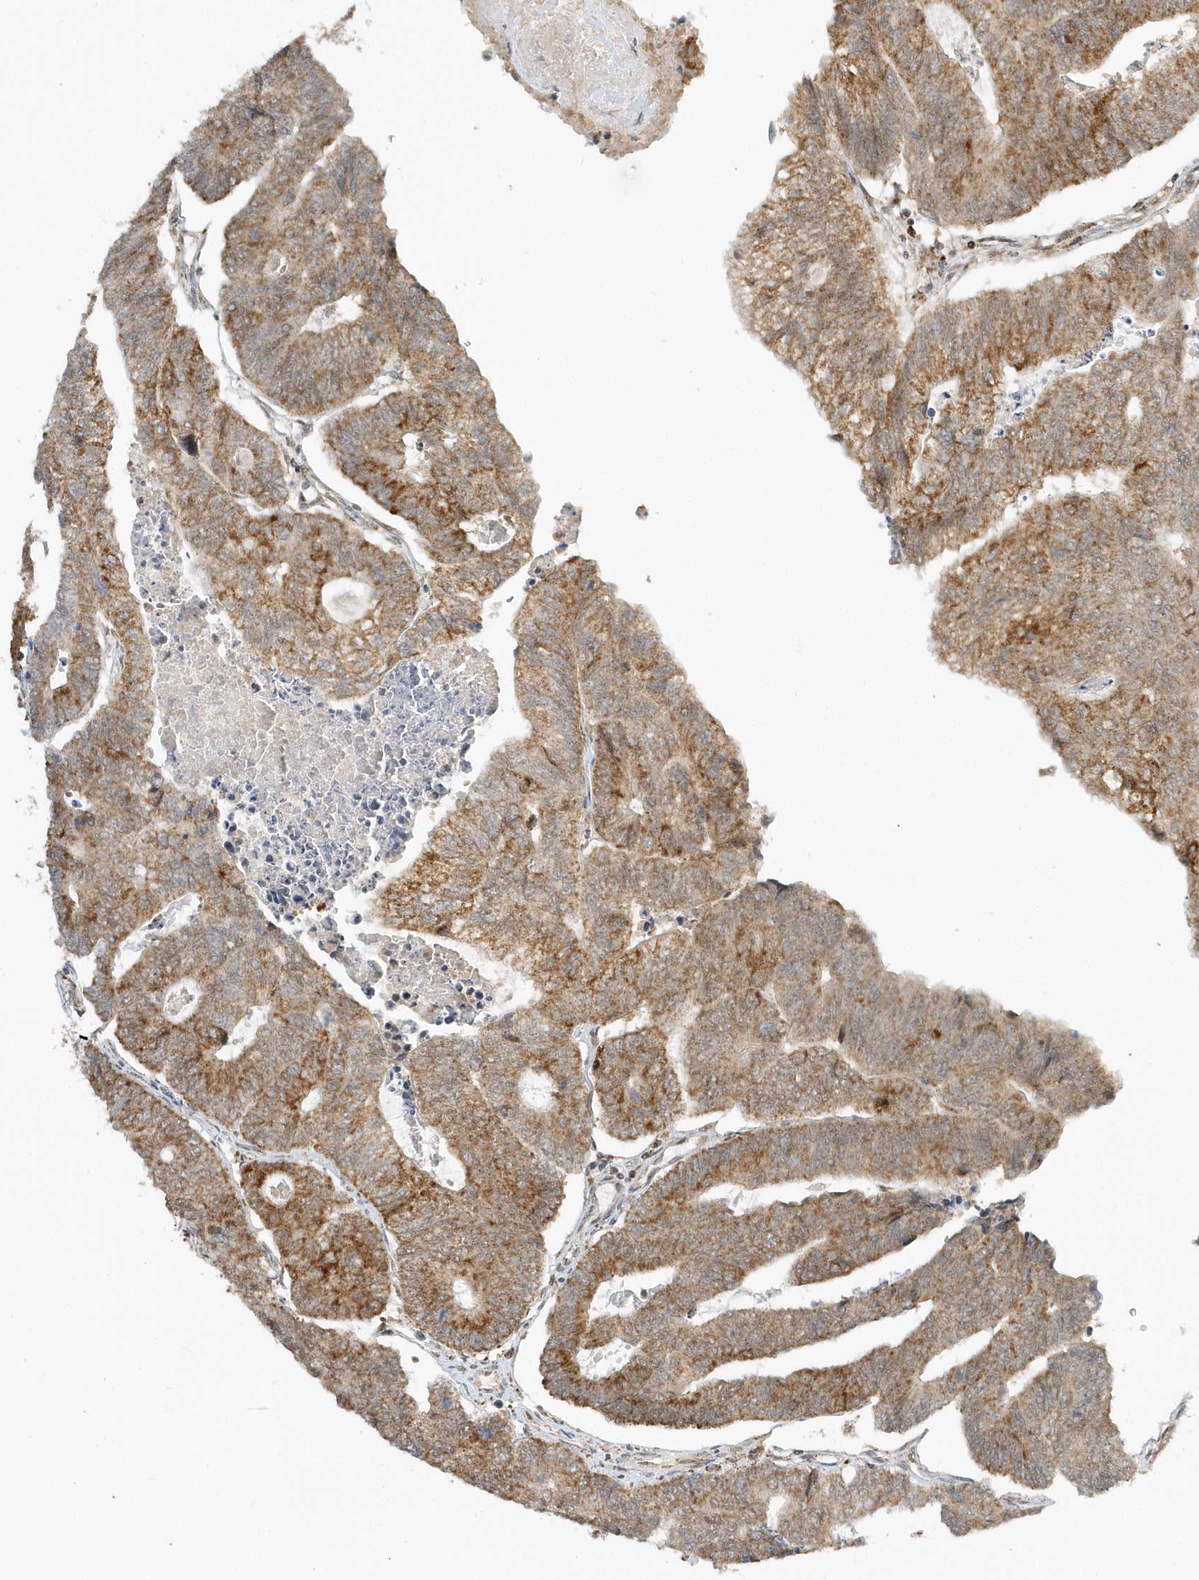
{"staining": {"intensity": "moderate", "quantity": ">75%", "location": "cytoplasmic/membranous"}, "tissue": "colorectal cancer", "cell_type": "Tumor cells", "image_type": "cancer", "snomed": [{"axis": "morphology", "description": "Adenocarcinoma, NOS"}, {"axis": "topography", "description": "Colon"}], "caption": "The micrograph exhibits staining of adenocarcinoma (colorectal), revealing moderate cytoplasmic/membranous protein staining (brown color) within tumor cells.", "gene": "PSMD6", "patient": {"sex": "female", "age": 67}}